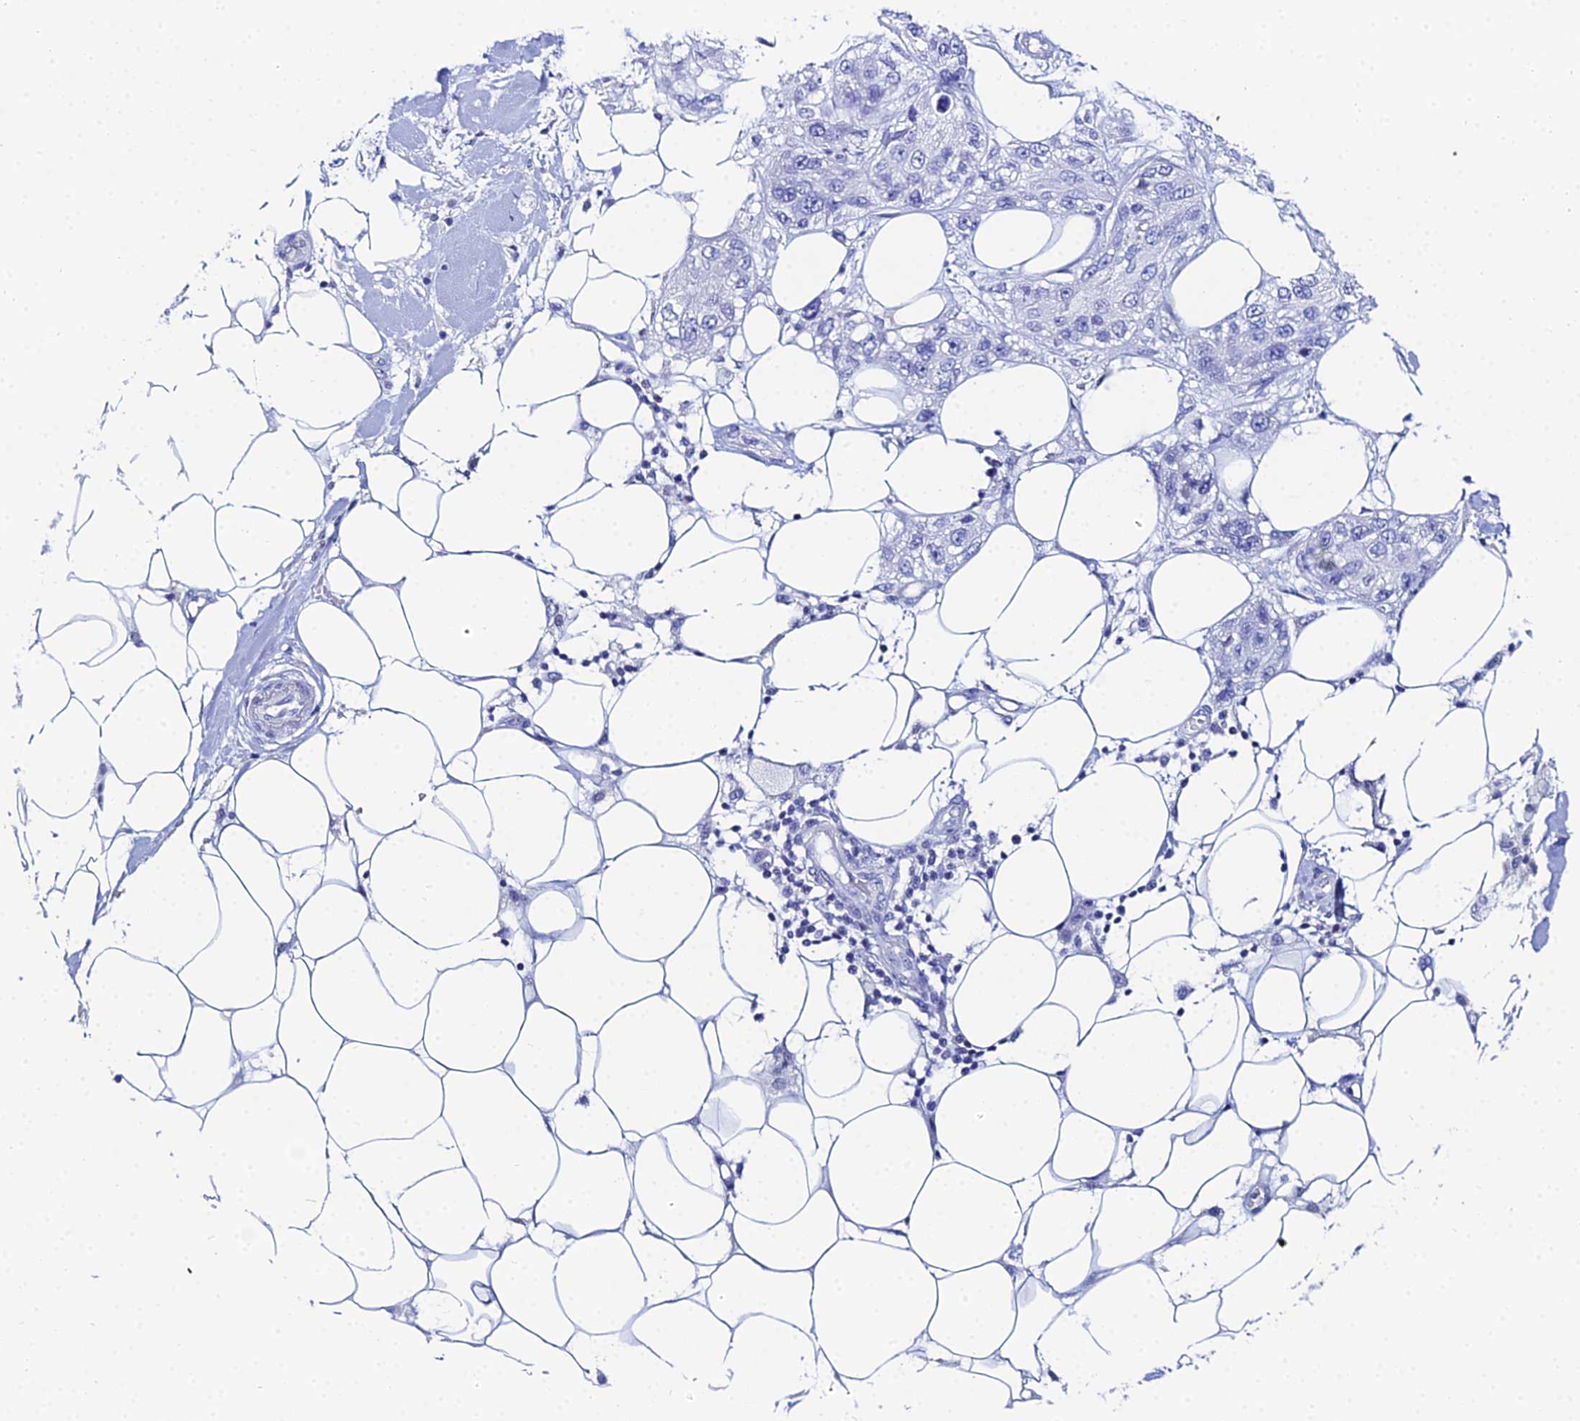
{"staining": {"intensity": "negative", "quantity": "none", "location": "none"}, "tissue": "skin cancer", "cell_type": "Tumor cells", "image_type": "cancer", "snomed": [{"axis": "morphology", "description": "Normal tissue, NOS"}, {"axis": "morphology", "description": "Squamous cell carcinoma, NOS"}, {"axis": "topography", "description": "Skin"}], "caption": "This micrograph is of skin squamous cell carcinoma stained with immunohistochemistry (IHC) to label a protein in brown with the nuclei are counter-stained blue. There is no expression in tumor cells.", "gene": "OCM", "patient": {"sex": "male", "age": 72}}